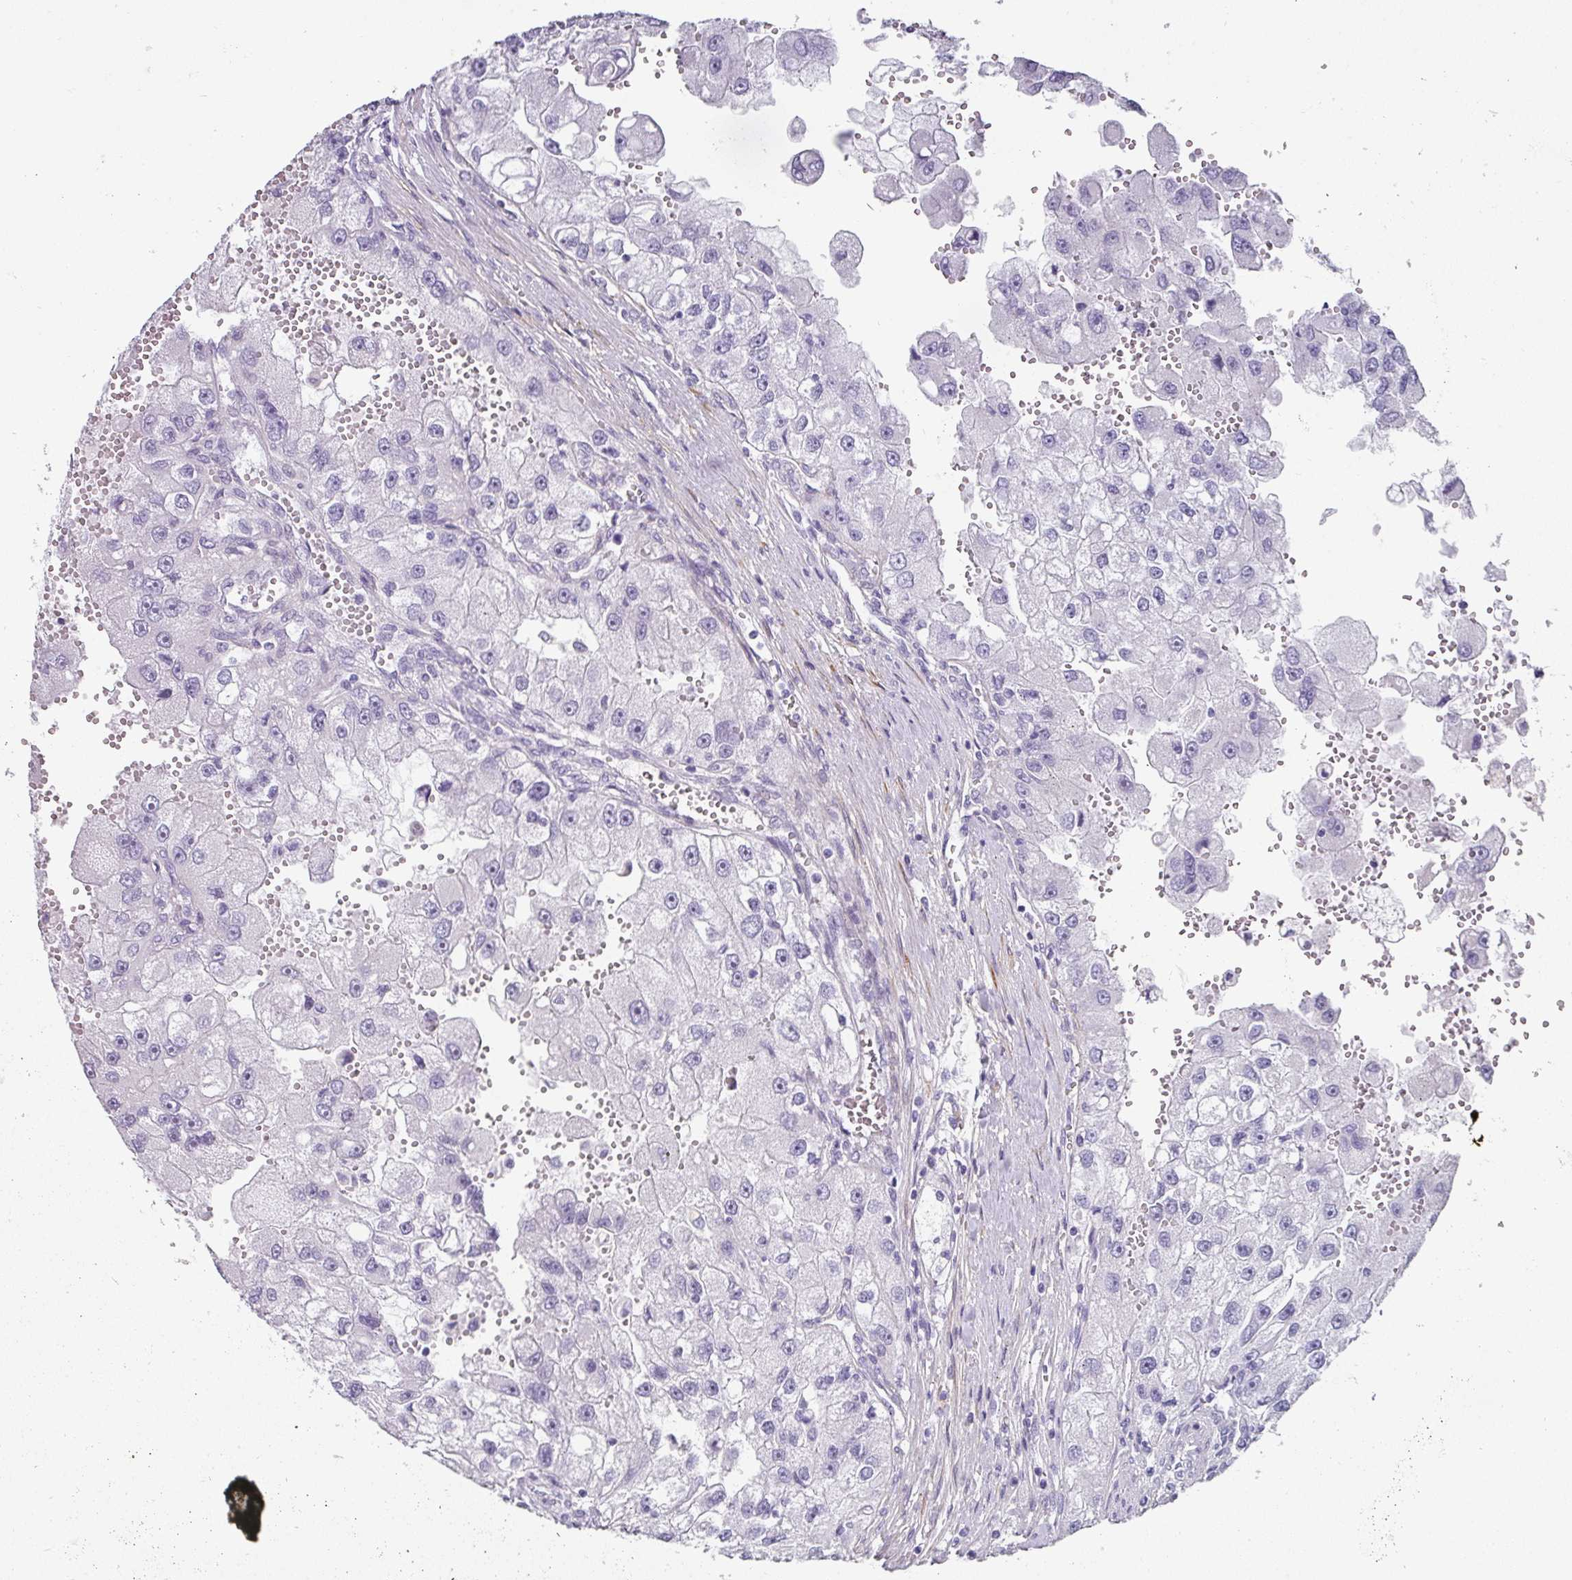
{"staining": {"intensity": "negative", "quantity": "none", "location": "none"}, "tissue": "renal cancer", "cell_type": "Tumor cells", "image_type": "cancer", "snomed": [{"axis": "morphology", "description": "Adenocarcinoma, NOS"}, {"axis": "topography", "description": "Kidney"}], "caption": "Immunohistochemistry image of renal cancer (adenocarcinoma) stained for a protein (brown), which exhibits no staining in tumor cells. The staining was performed using DAB to visualize the protein expression in brown, while the nuclei were stained in blue with hematoxylin (Magnification: 20x).", "gene": "ANKRD29", "patient": {"sex": "male", "age": 63}}